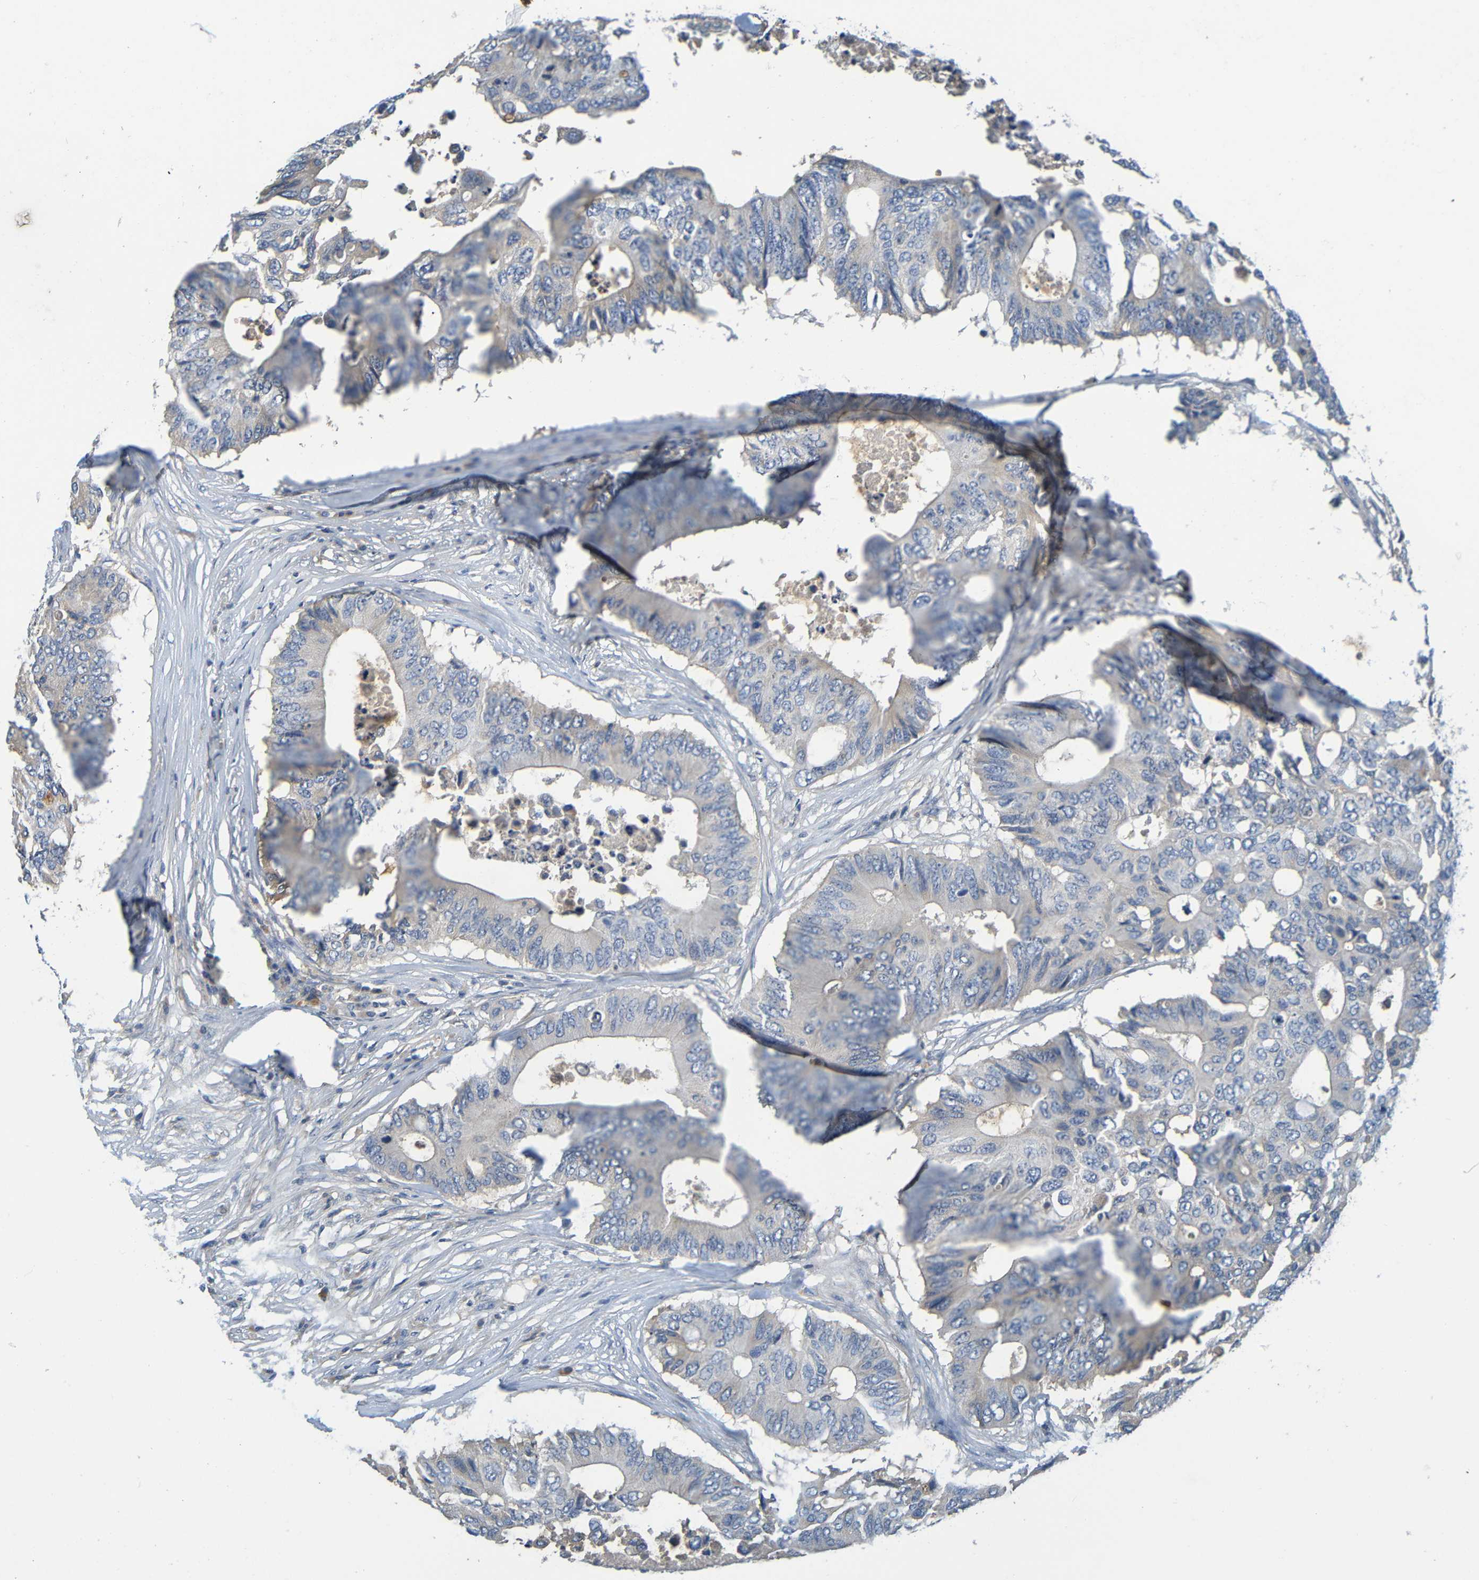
{"staining": {"intensity": "negative", "quantity": "none", "location": "none"}, "tissue": "colorectal cancer", "cell_type": "Tumor cells", "image_type": "cancer", "snomed": [{"axis": "morphology", "description": "Adenocarcinoma, NOS"}, {"axis": "topography", "description": "Colon"}], "caption": "DAB (3,3'-diaminobenzidine) immunohistochemical staining of human colorectal cancer (adenocarcinoma) reveals no significant expression in tumor cells.", "gene": "C1QA", "patient": {"sex": "male", "age": 71}}